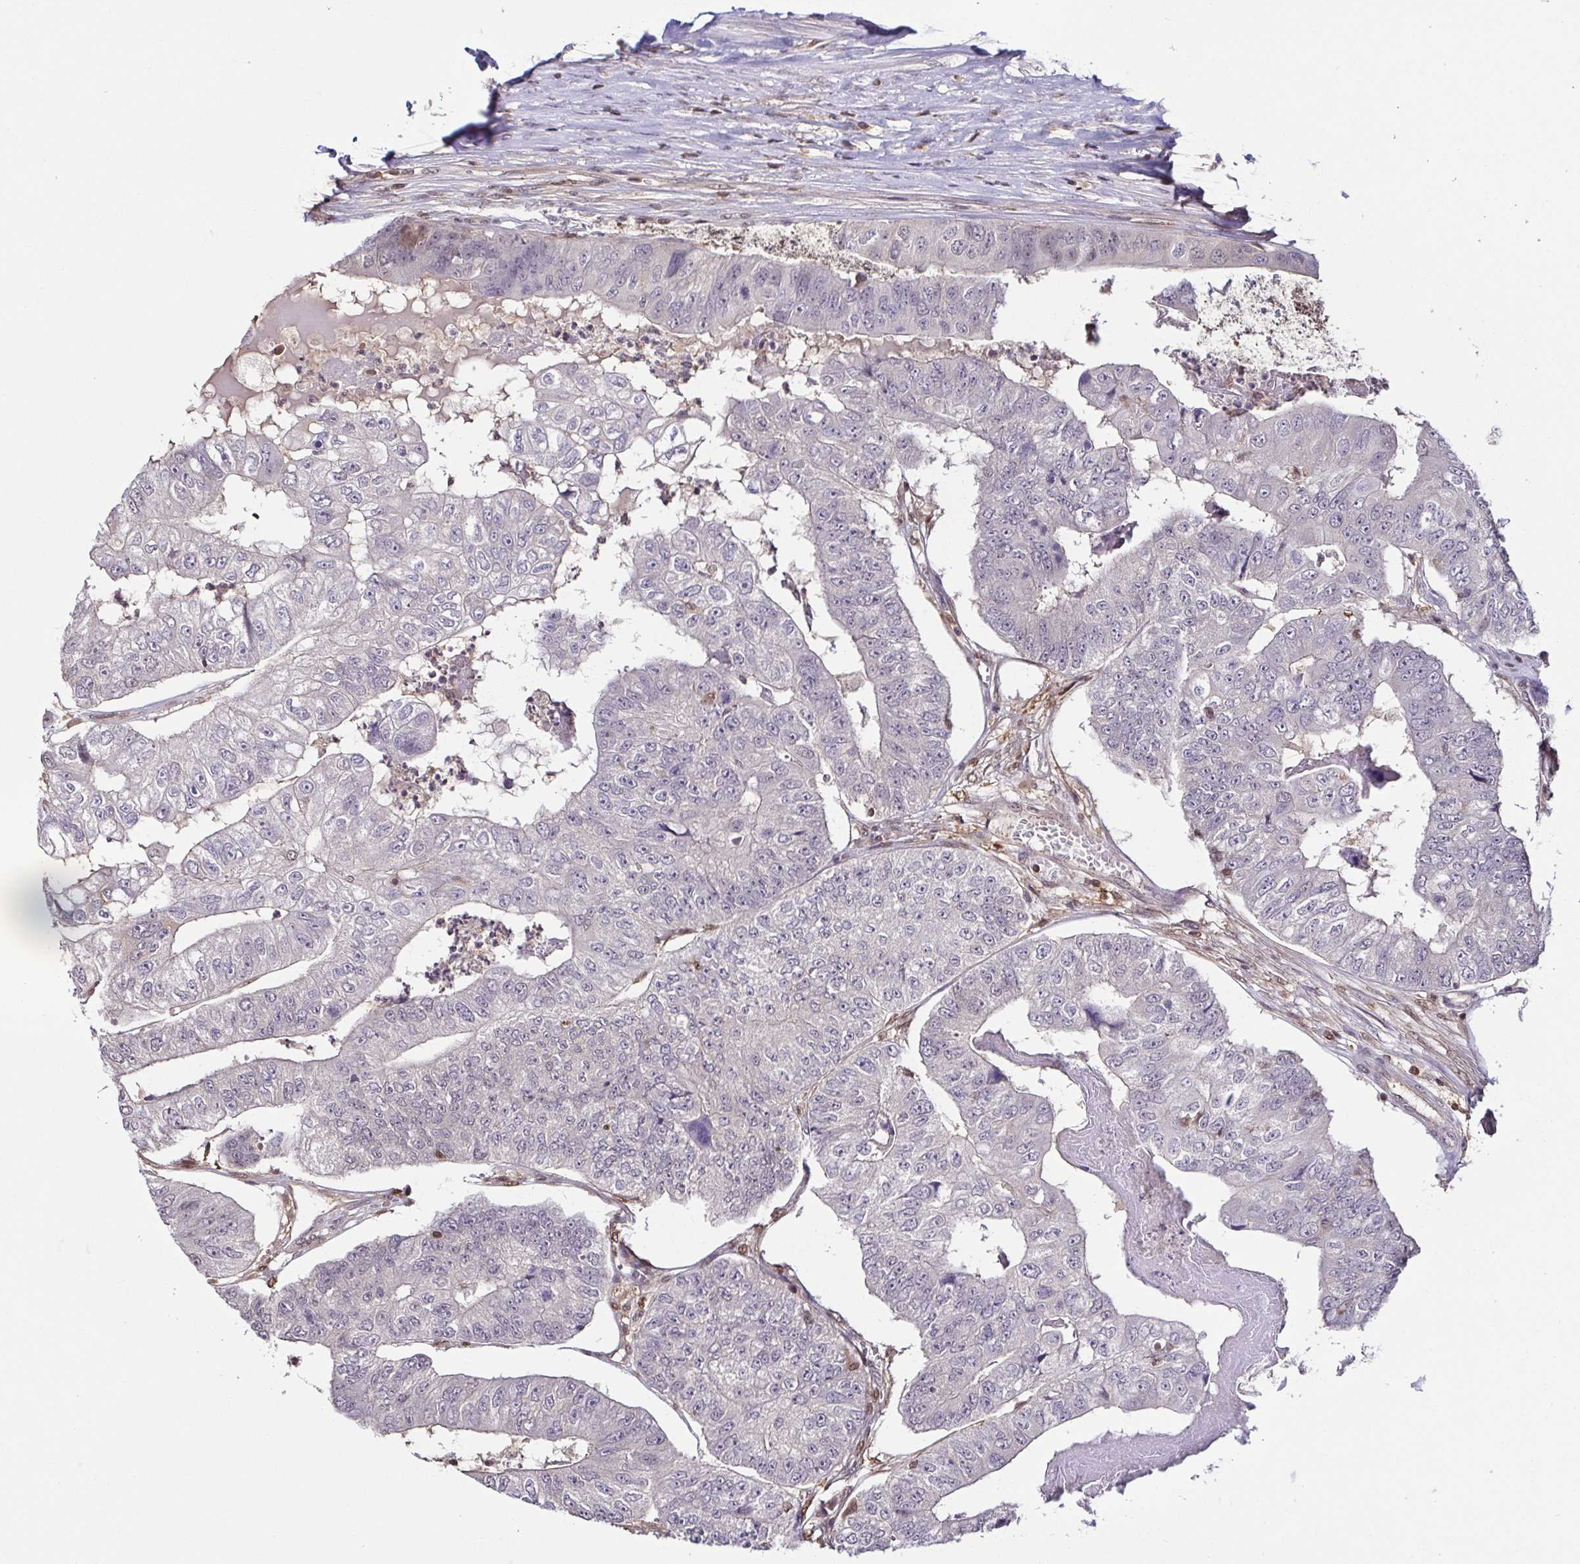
{"staining": {"intensity": "weak", "quantity": "<25%", "location": "nuclear"}, "tissue": "colorectal cancer", "cell_type": "Tumor cells", "image_type": "cancer", "snomed": [{"axis": "morphology", "description": "Adenocarcinoma, NOS"}, {"axis": "topography", "description": "Colon"}], "caption": "Immunohistochemistry of human colorectal adenocarcinoma shows no expression in tumor cells. (DAB immunohistochemistry (IHC) with hematoxylin counter stain).", "gene": "PSMB9", "patient": {"sex": "female", "age": 67}}